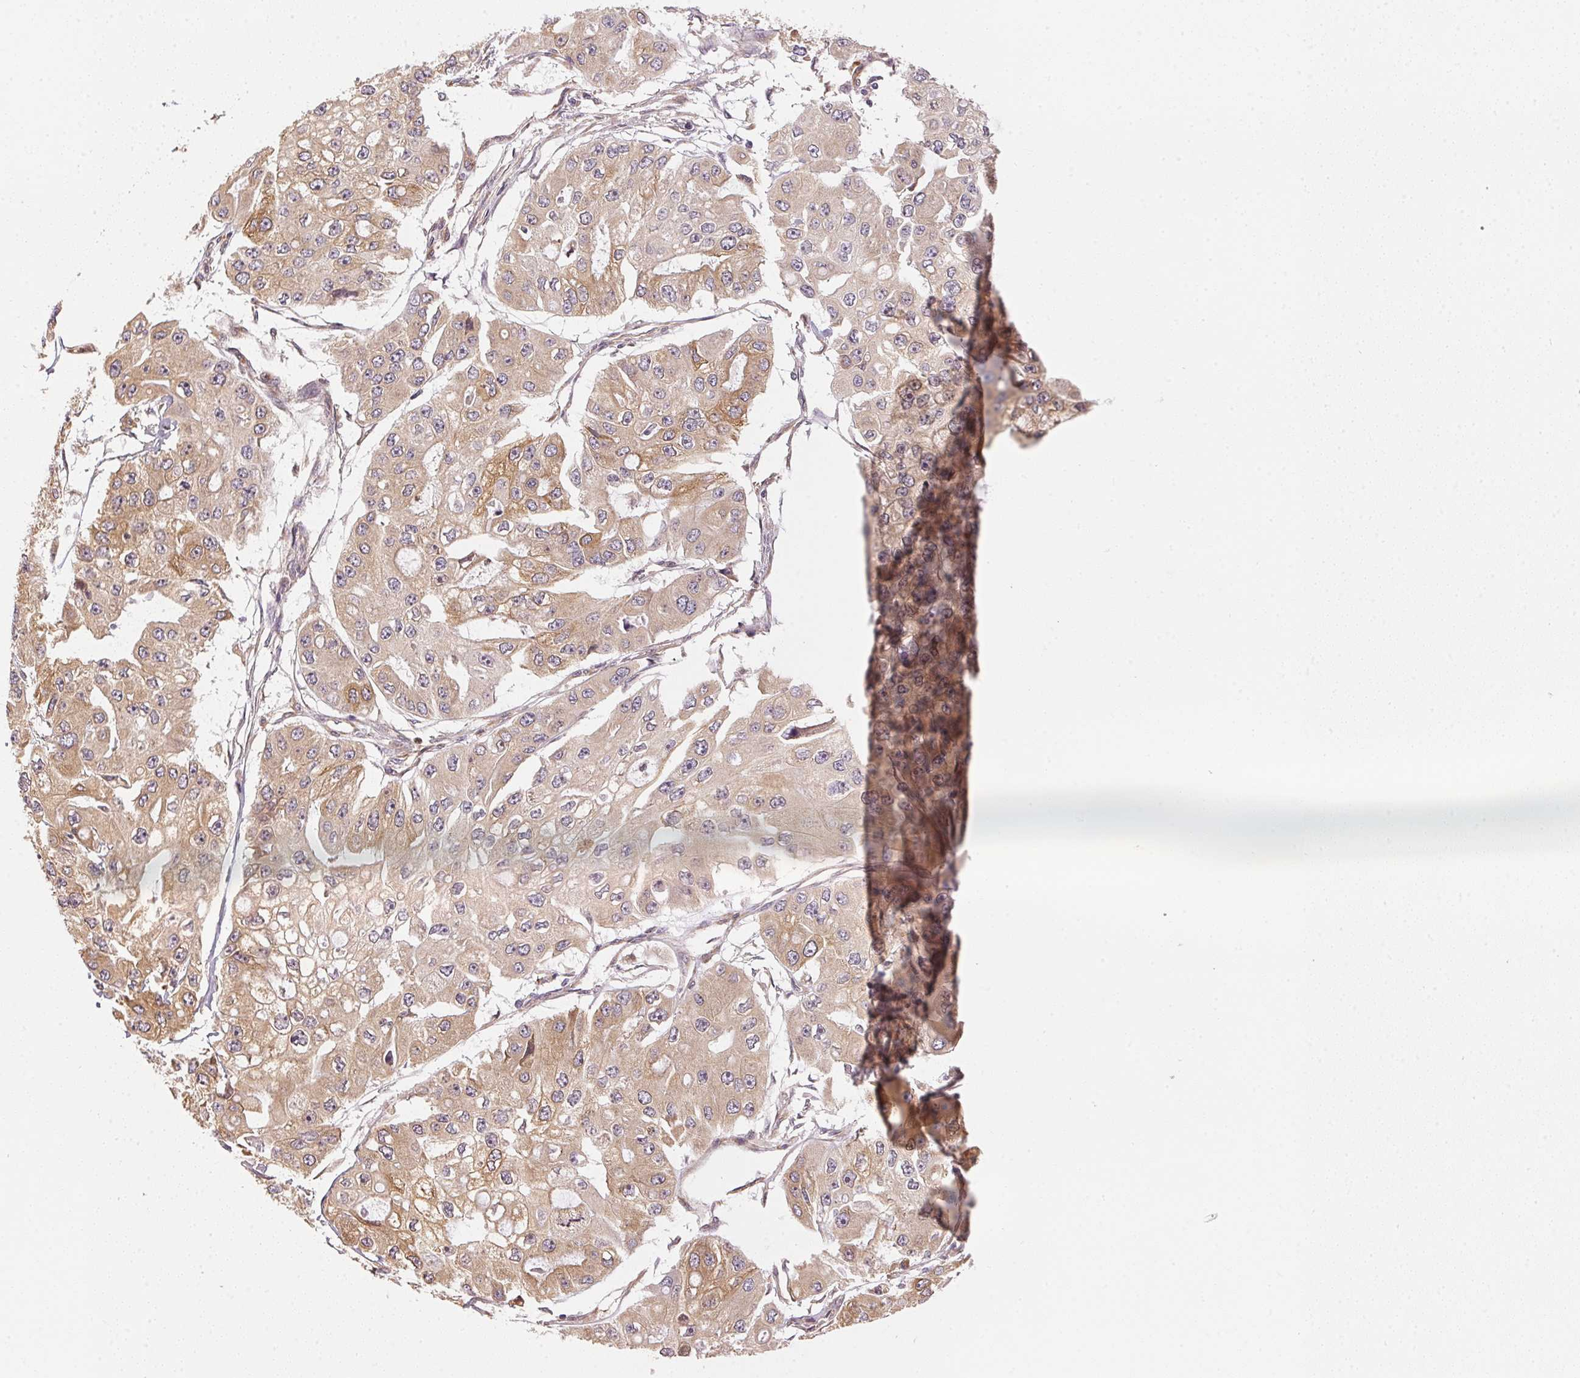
{"staining": {"intensity": "moderate", "quantity": "25%-75%", "location": "cytoplasmic/membranous"}, "tissue": "ovarian cancer", "cell_type": "Tumor cells", "image_type": "cancer", "snomed": [{"axis": "morphology", "description": "Cystadenocarcinoma, serous, NOS"}, {"axis": "topography", "description": "Ovary"}], "caption": "Brown immunohistochemical staining in ovarian cancer (serous cystadenocarcinoma) exhibits moderate cytoplasmic/membranous expression in approximately 25%-75% of tumor cells.", "gene": "STRN4", "patient": {"sex": "female", "age": 56}}